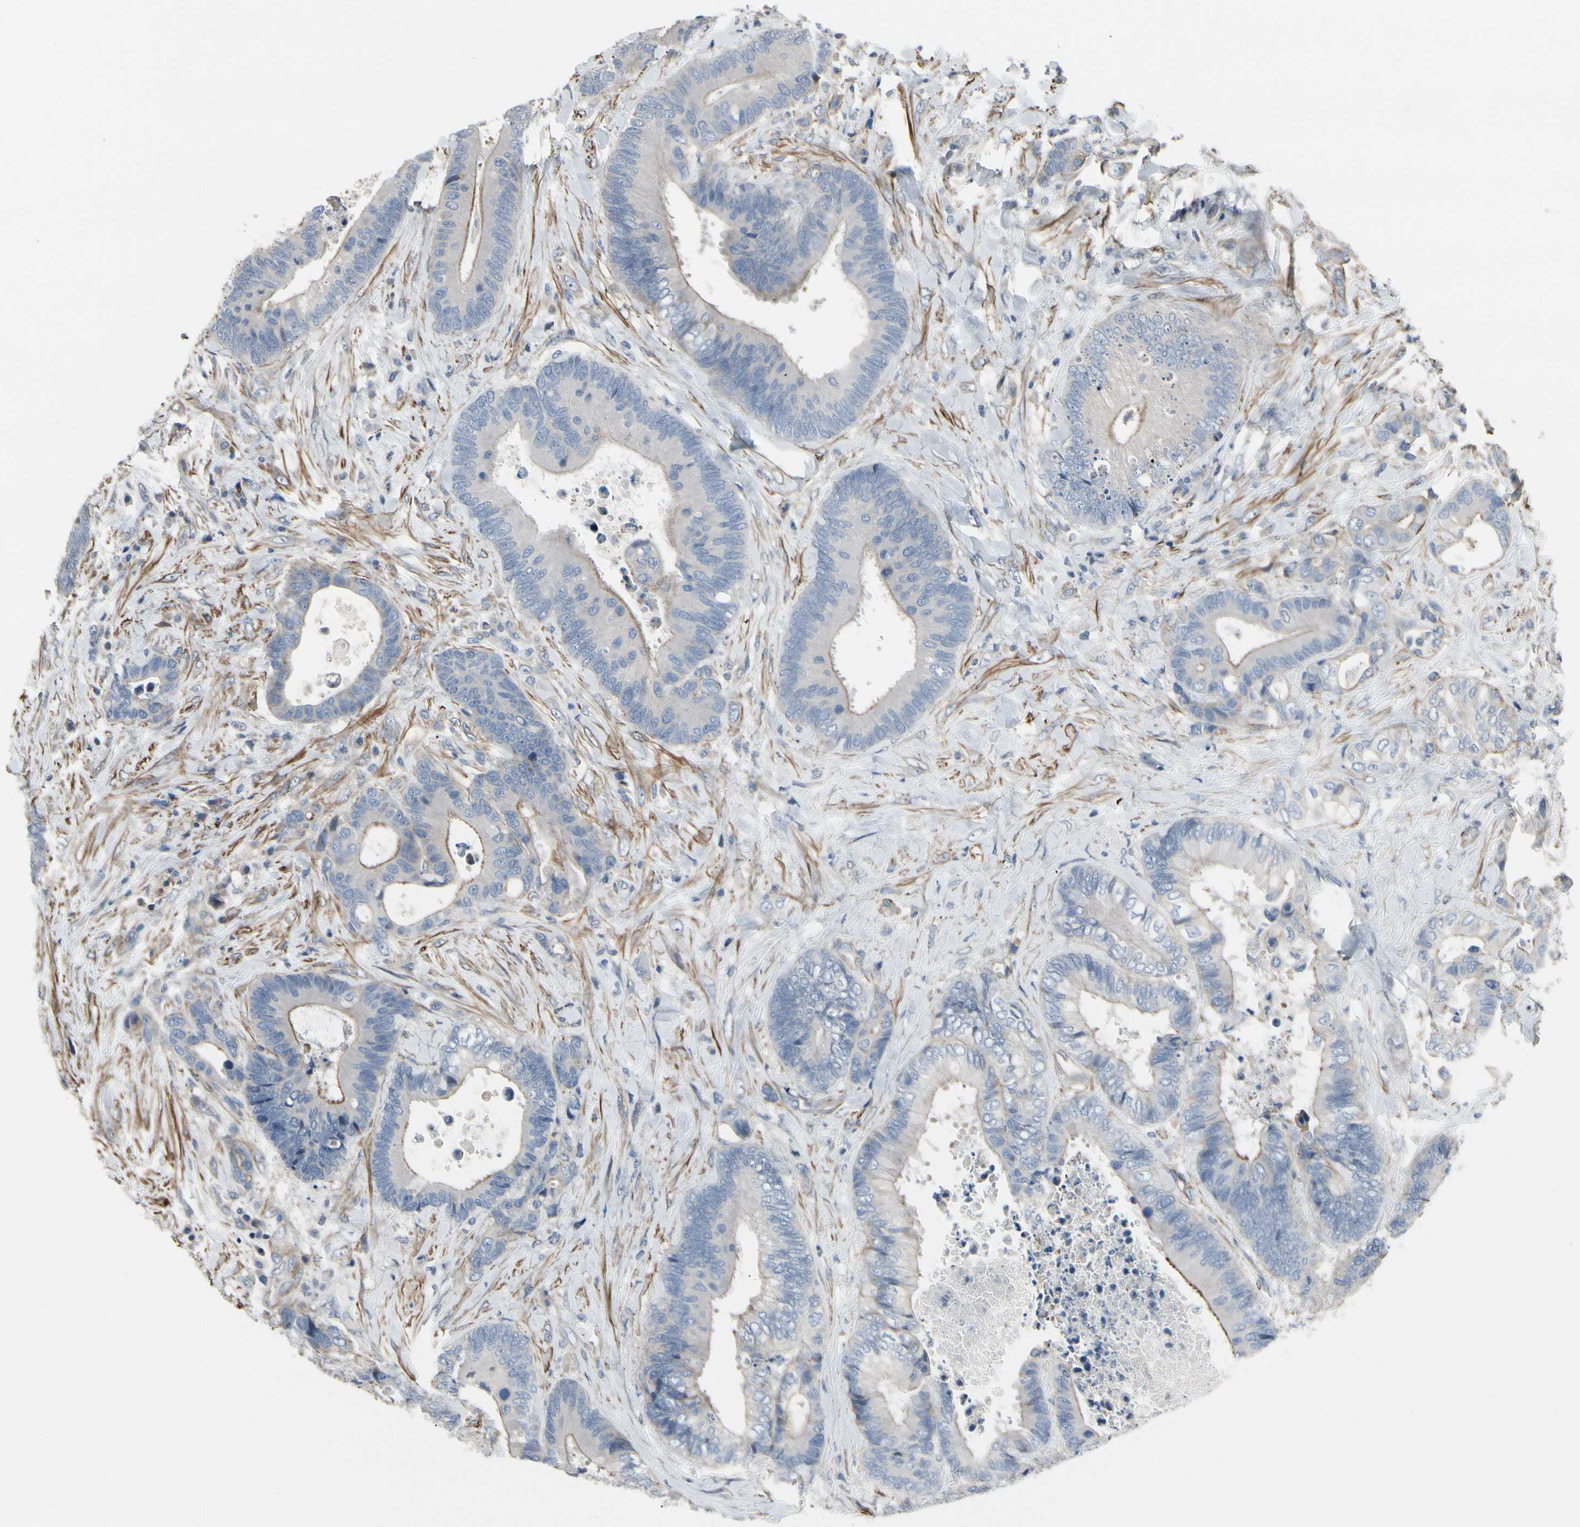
{"staining": {"intensity": "weak", "quantity": "25%-75%", "location": "cytoplasmic/membranous"}, "tissue": "colorectal cancer", "cell_type": "Tumor cells", "image_type": "cancer", "snomed": [{"axis": "morphology", "description": "Adenocarcinoma, NOS"}, {"axis": "topography", "description": "Rectum"}], "caption": "Tumor cells exhibit weak cytoplasmic/membranous staining in approximately 25%-75% of cells in colorectal cancer (adenocarcinoma).", "gene": "TPM1", "patient": {"sex": "male", "age": 55}}